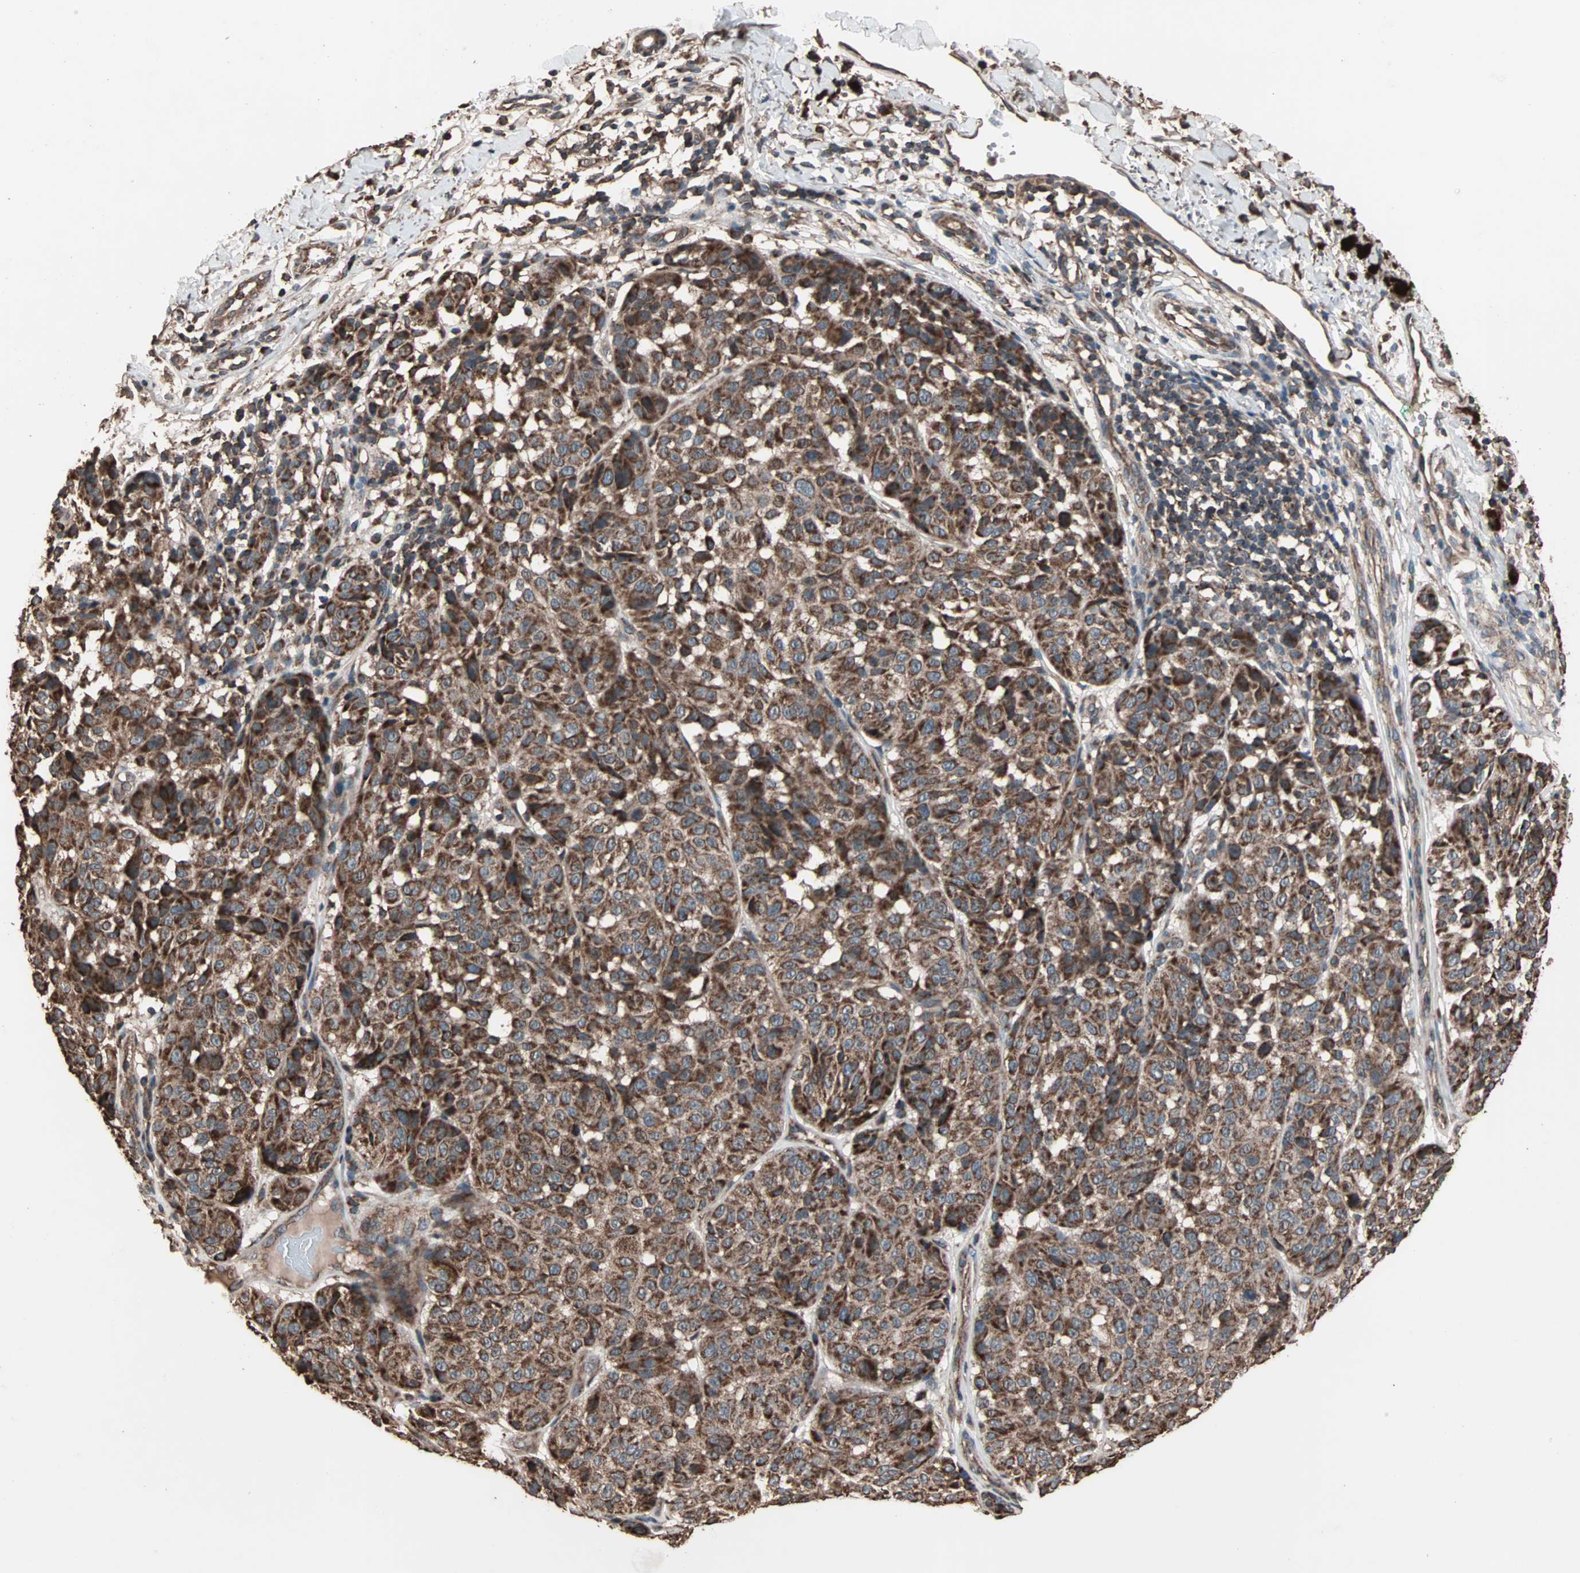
{"staining": {"intensity": "strong", "quantity": ">75%", "location": "cytoplasmic/membranous"}, "tissue": "melanoma", "cell_type": "Tumor cells", "image_type": "cancer", "snomed": [{"axis": "morphology", "description": "Malignant melanoma, NOS"}, {"axis": "topography", "description": "Skin"}], "caption": "Immunohistochemical staining of human malignant melanoma shows strong cytoplasmic/membranous protein staining in about >75% of tumor cells. (brown staining indicates protein expression, while blue staining denotes nuclei).", "gene": "MRPL2", "patient": {"sex": "female", "age": 46}}